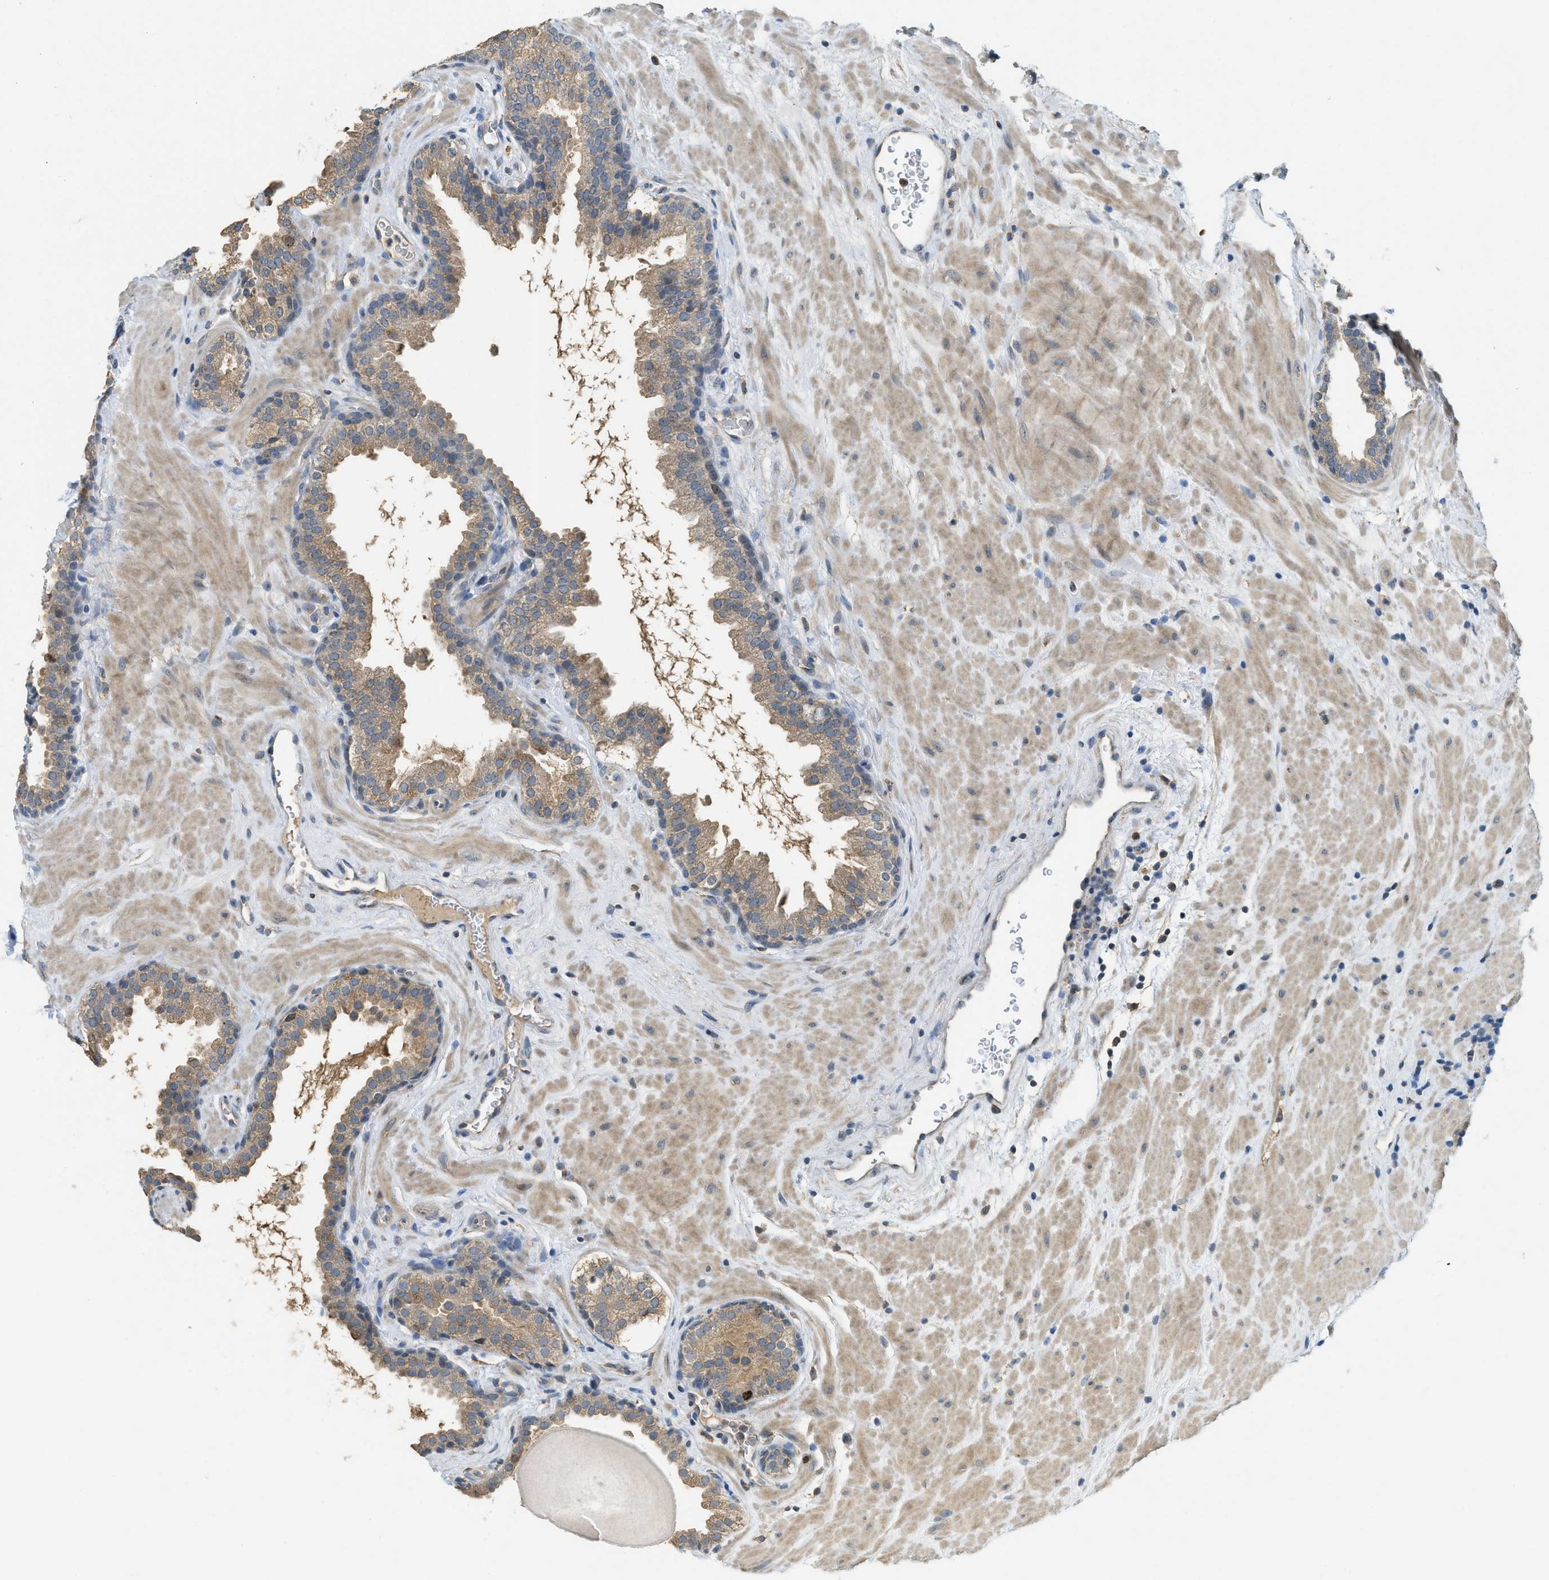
{"staining": {"intensity": "moderate", "quantity": "25%-75%", "location": "cytoplasmic/membranous"}, "tissue": "prostate", "cell_type": "Glandular cells", "image_type": "normal", "snomed": [{"axis": "morphology", "description": "Normal tissue, NOS"}, {"axis": "topography", "description": "Prostate"}], "caption": "The histopathology image reveals staining of unremarkable prostate, revealing moderate cytoplasmic/membranous protein staining (brown color) within glandular cells. The protein is shown in brown color, while the nuclei are stained blue.", "gene": "MIS18A", "patient": {"sex": "male", "age": 51}}